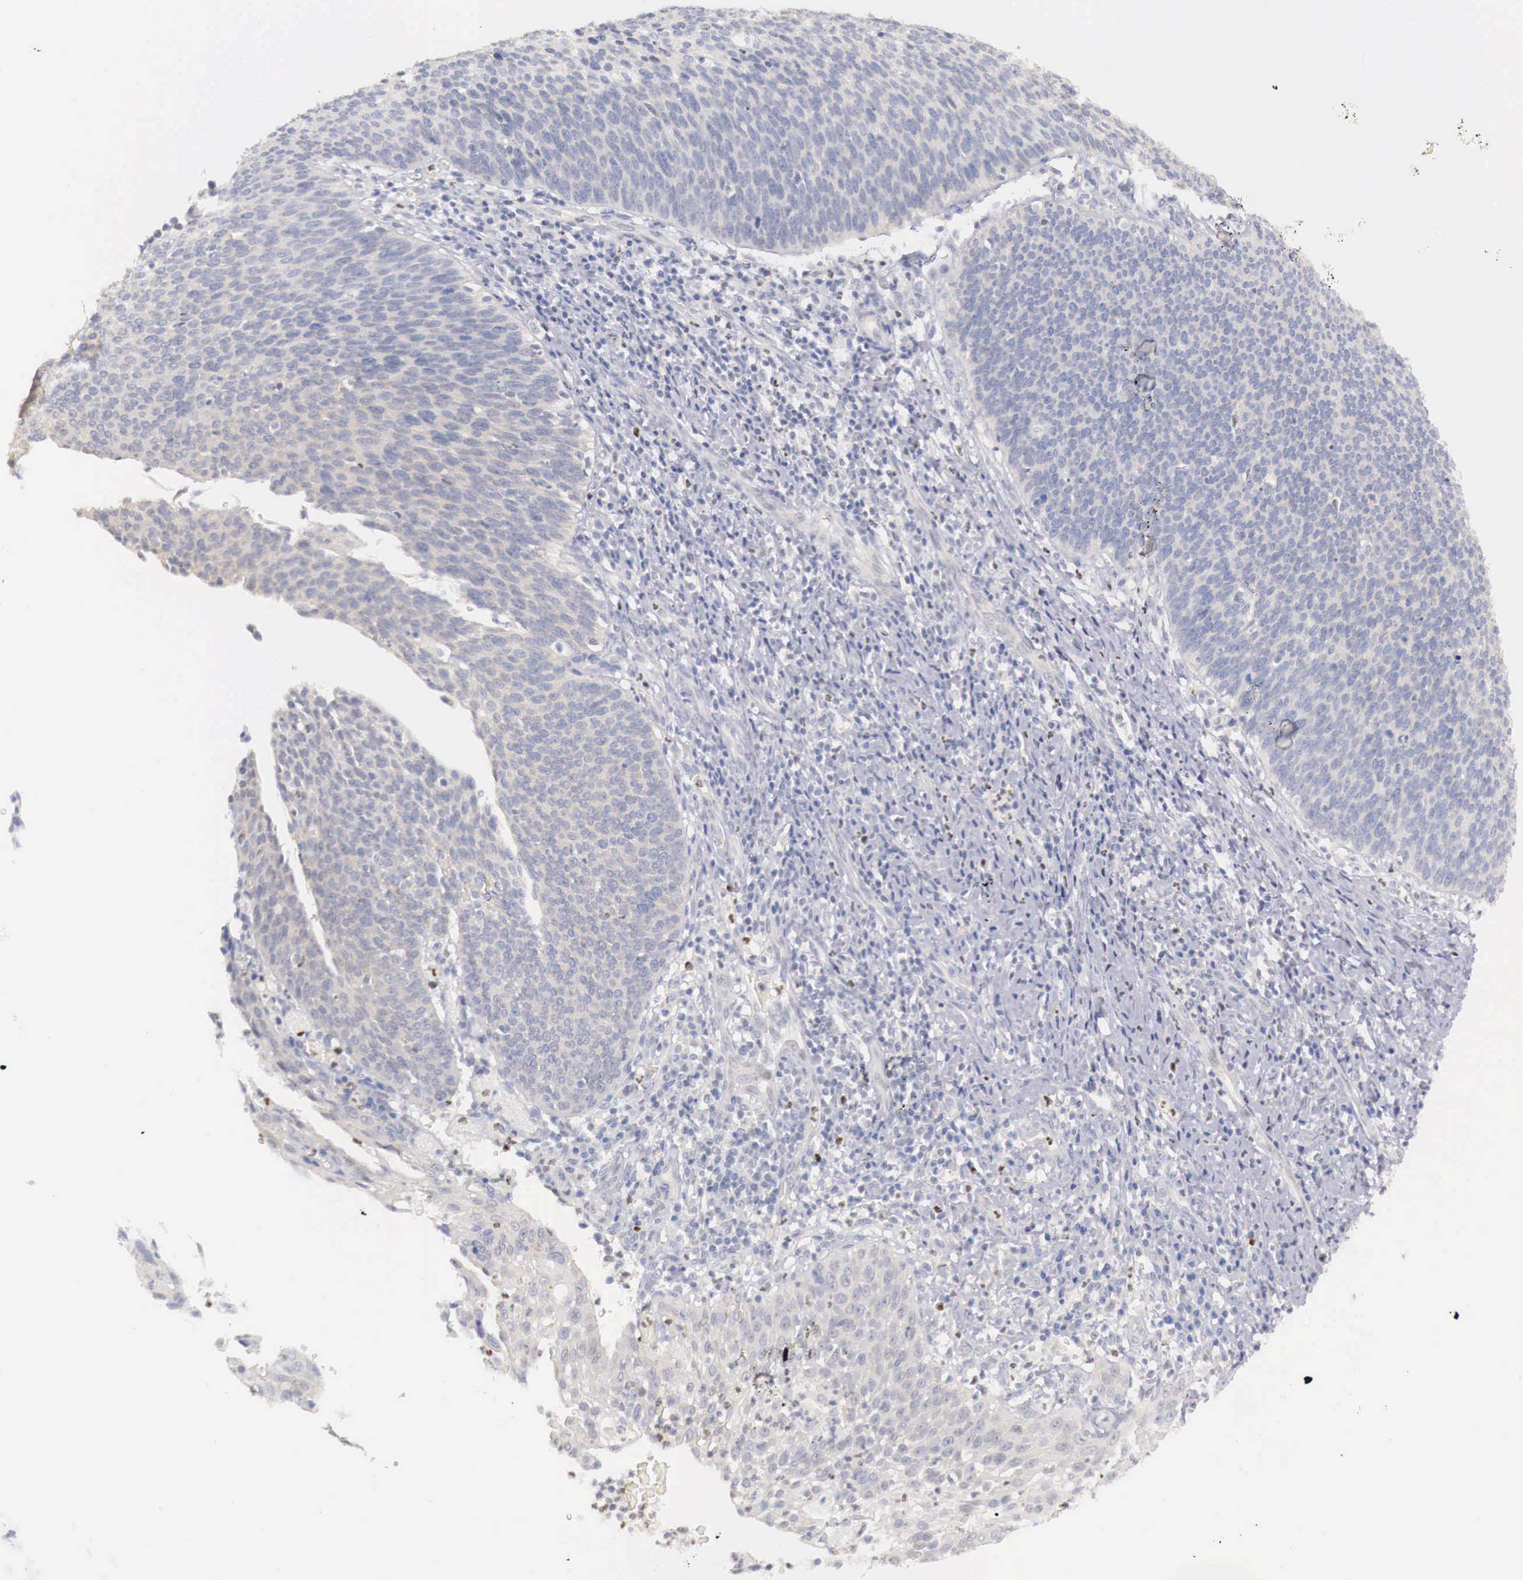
{"staining": {"intensity": "negative", "quantity": "none", "location": "none"}, "tissue": "cervical cancer", "cell_type": "Tumor cells", "image_type": "cancer", "snomed": [{"axis": "morphology", "description": "Squamous cell carcinoma, NOS"}, {"axis": "topography", "description": "Cervix"}], "caption": "There is no significant staining in tumor cells of cervical cancer.", "gene": "TRIM13", "patient": {"sex": "female", "age": 41}}